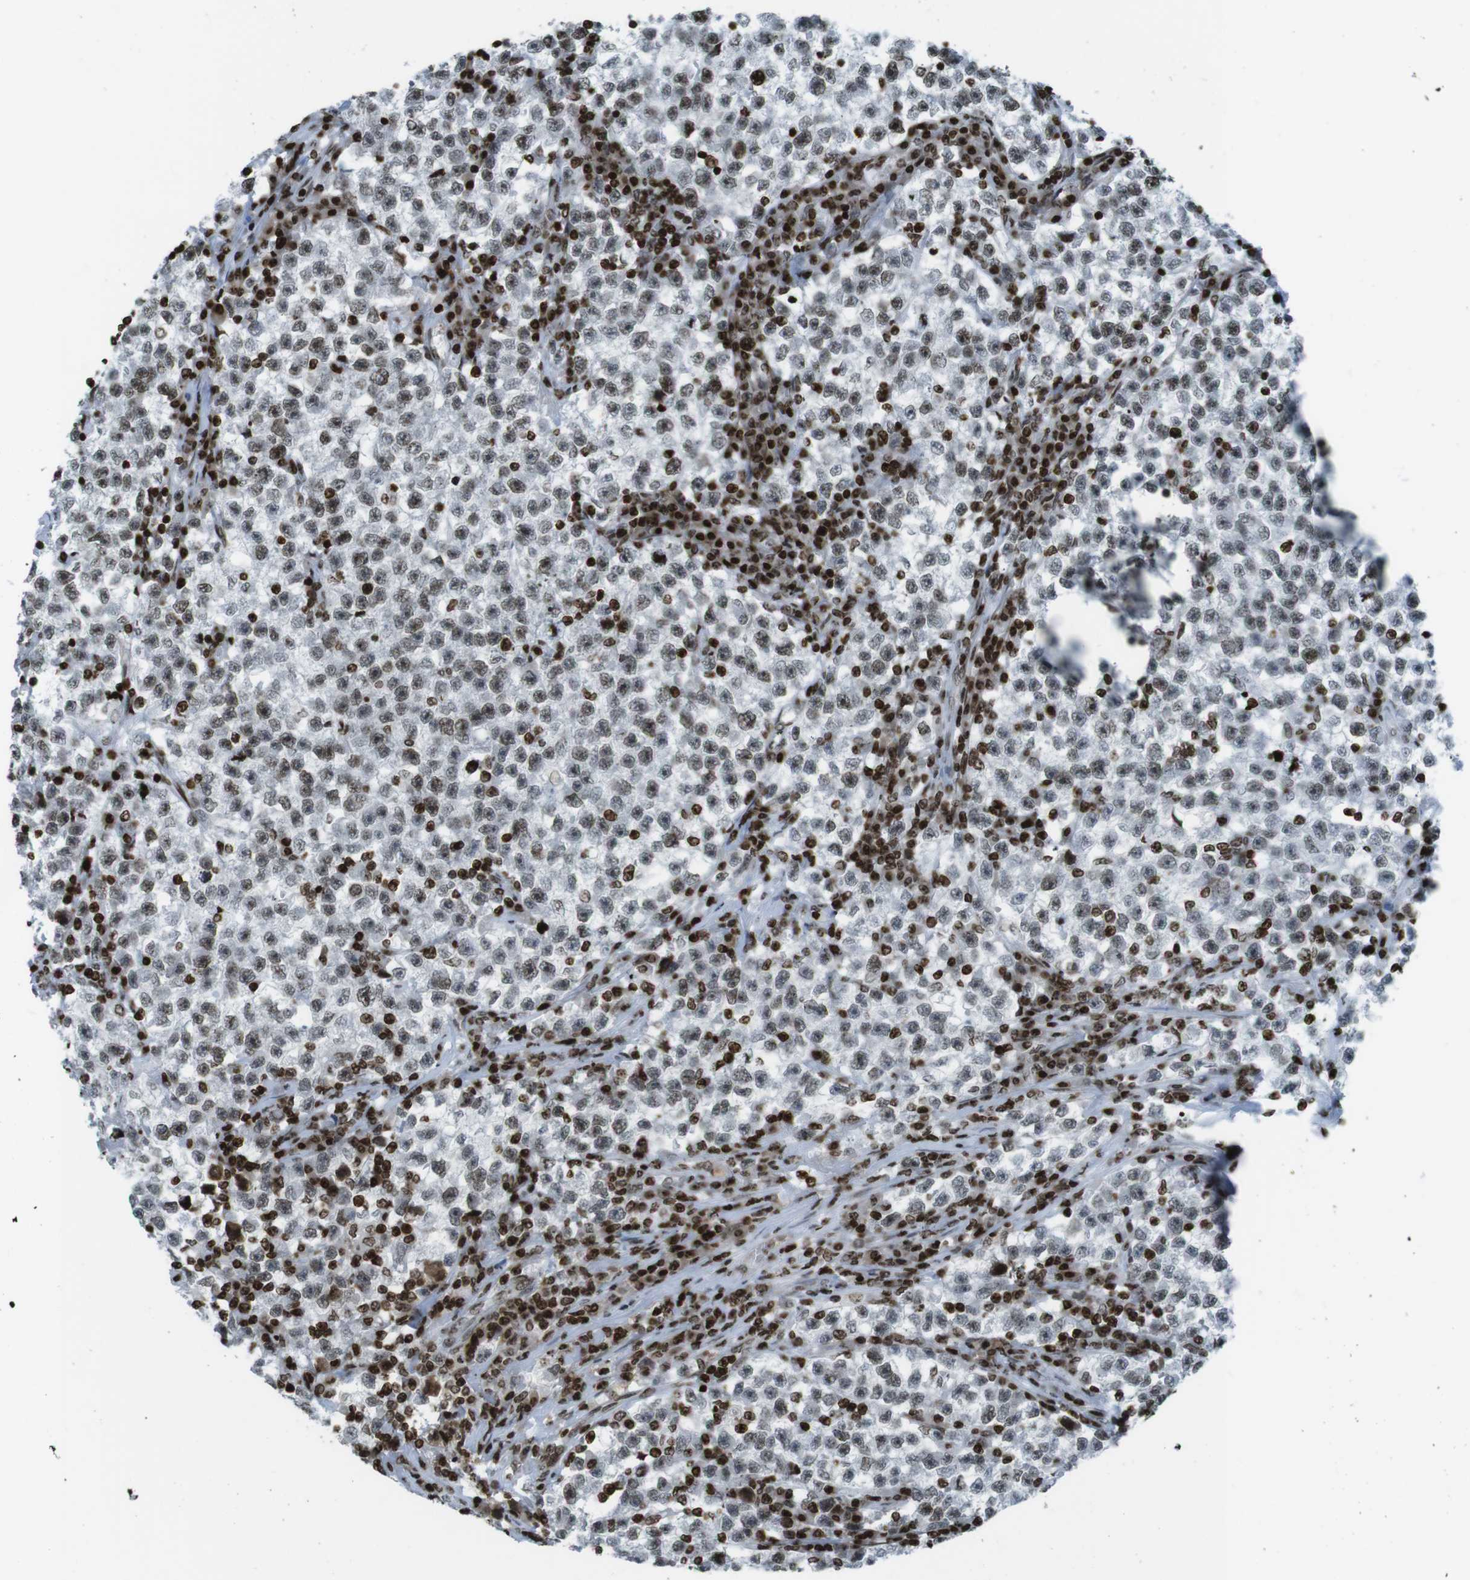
{"staining": {"intensity": "weak", "quantity": ">75%", "location": "nuclear"}, "tissue": "testis cancer", "cell_type": "Tumor cells", "image_type": "cancer", "snomed": [{"axis": "morphology", "description": "Seminoma, NOS"}, {"axis": "topography", "description": "Testis"}], "caption": "Tumor cells reveal low levels of weak nuclear positivity in about >75% of cells in human testis seminoma.", "gene": "H2AC8", "patient": {"sex": "male", "age": 22}}